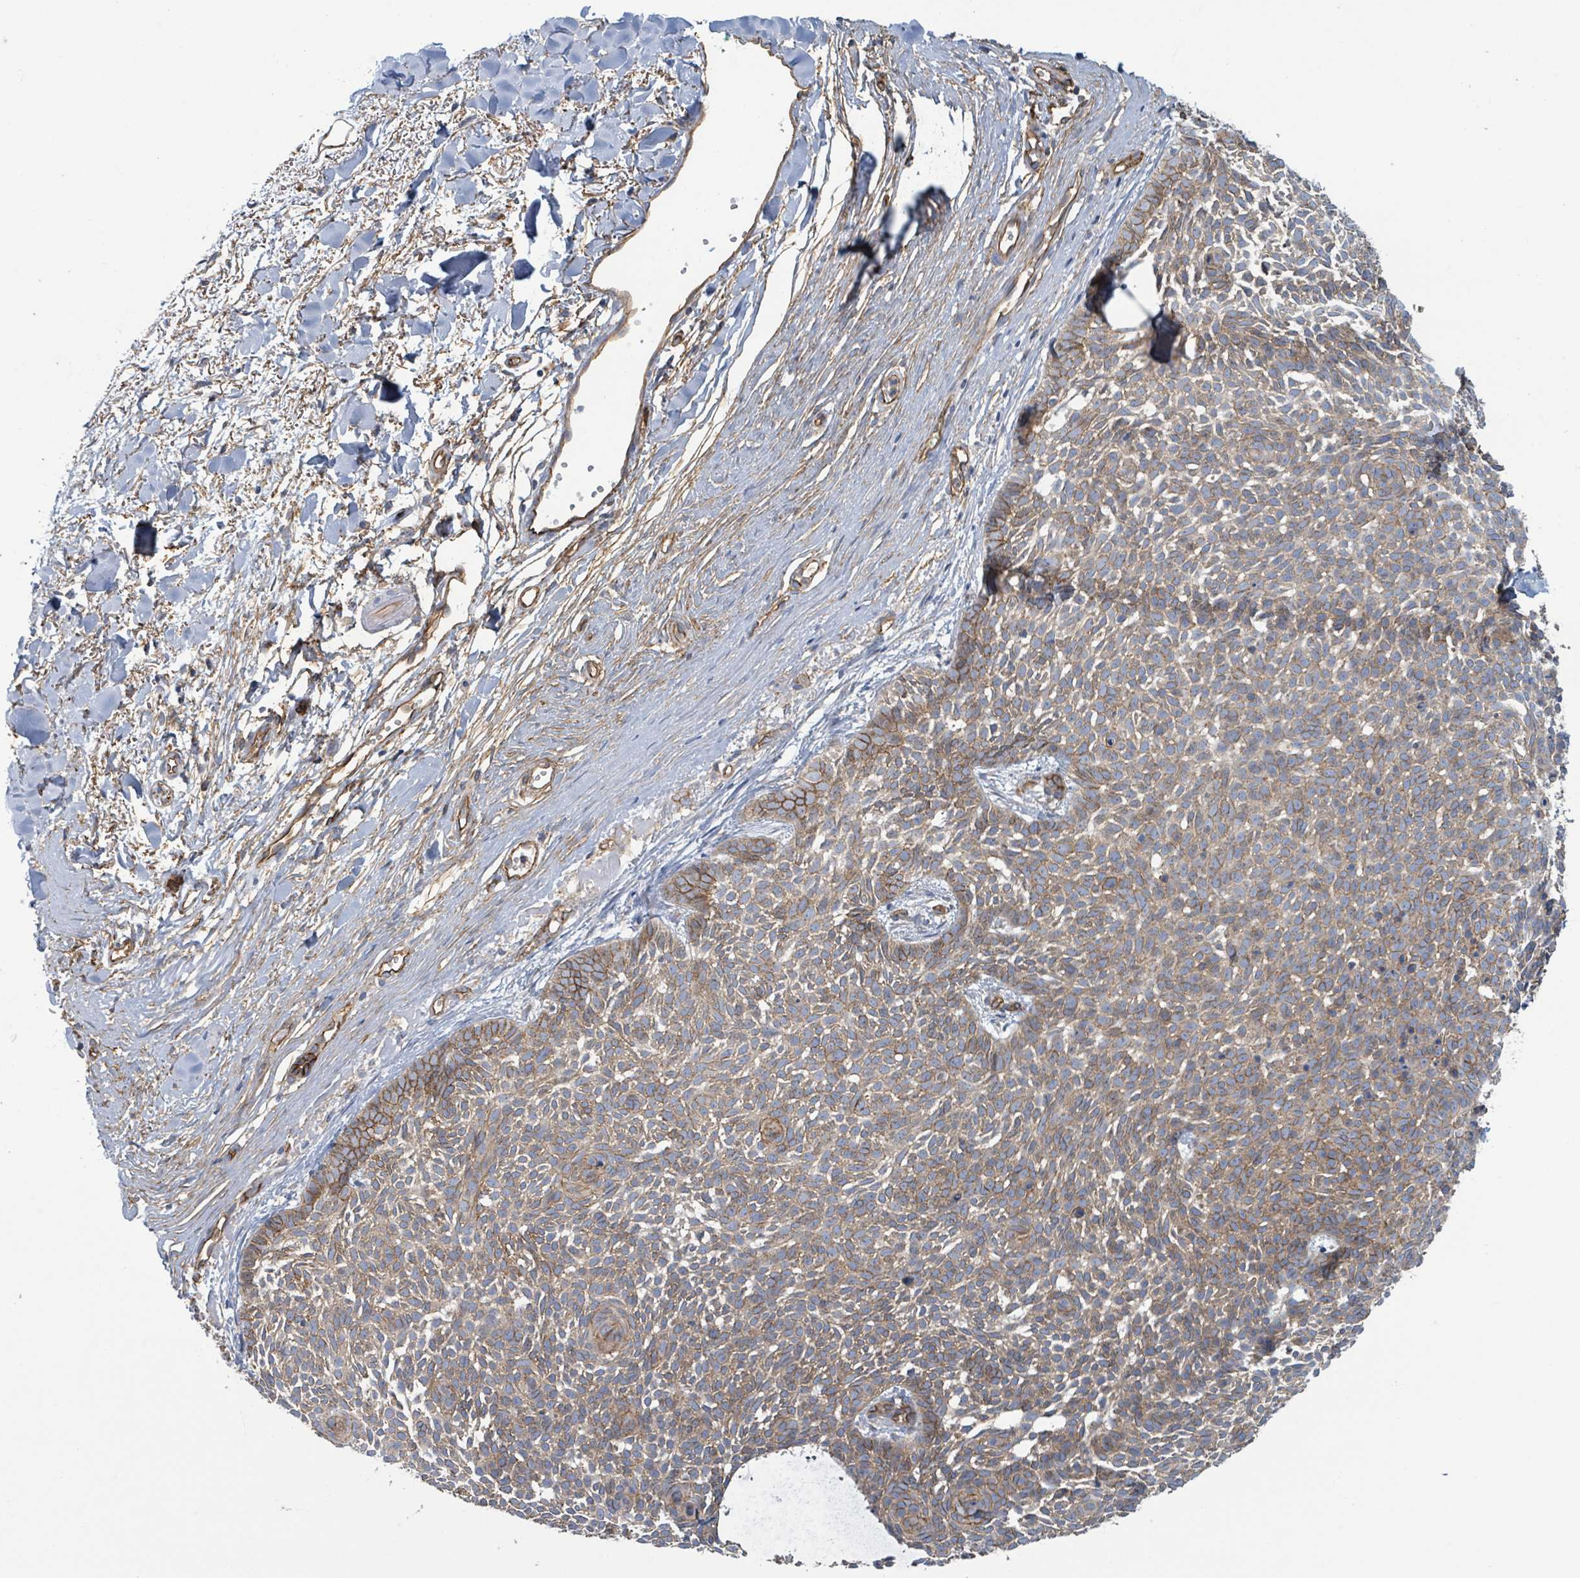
{"staining": {"intensity": "weak", "quantity": ">75%", "location": "cytoplasmic/membranous"}, "tissue": "skin cancer", "cell_type": "Tumor cells", "image_type": "cancer", "snomed": [{"axis": "morphology", "description": "Basal cell carcinoma"}, {"axis": "topography", "description": "Skin"}], "caption": "IHC of human skin cancer (basal cell carcinoma) shows low levels of weak cytoplasmic/membranous expression in about >75% of tumor cells.", "gene": "LDOC1", "patient": {"sex": "male", "age": 61}}